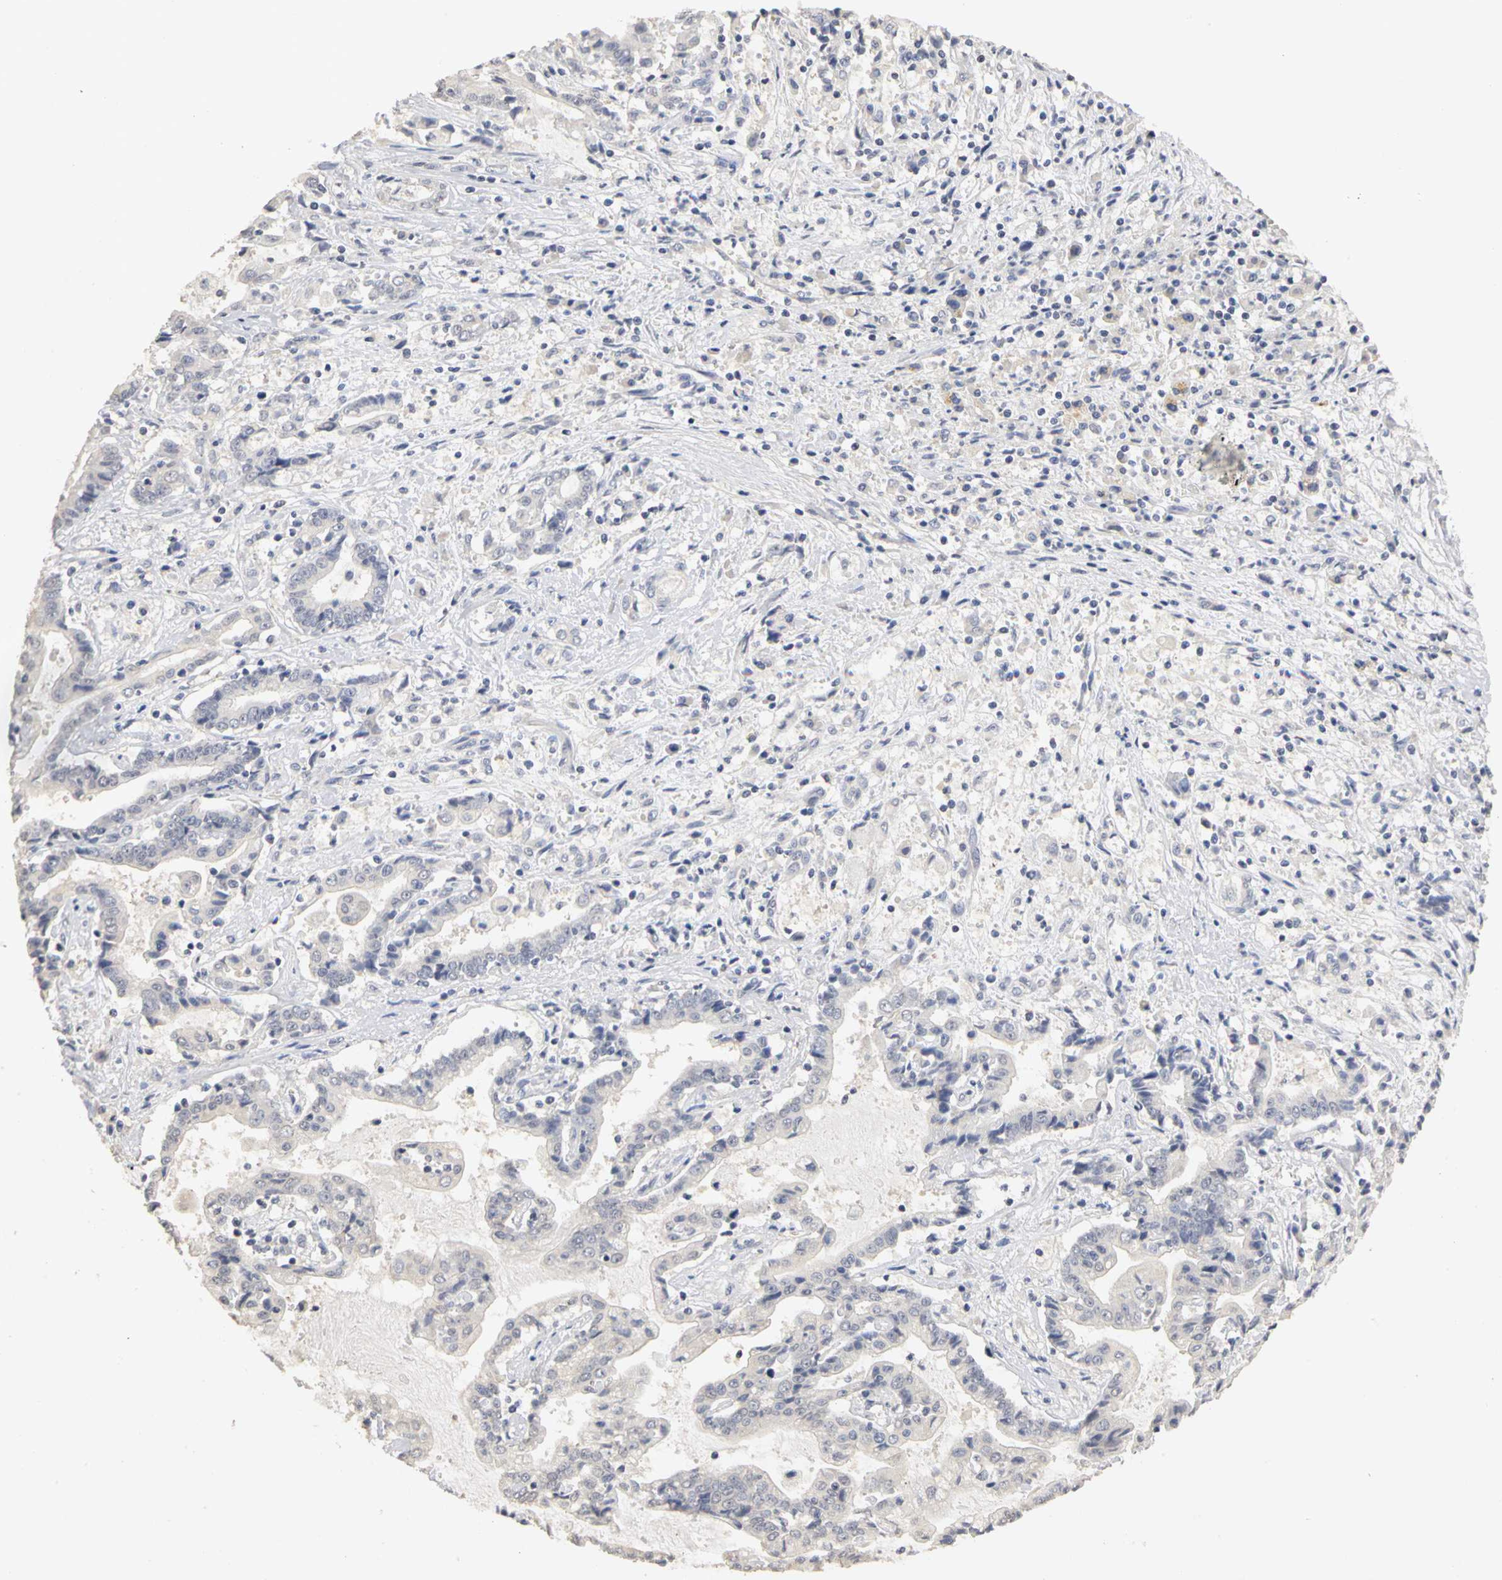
{"staining": {"intensity": "negative", "quantity": "none", "location": "none"}, "tissue": "liver cancer", "cell_type": "Tumor cells", "image_type": "cancer", "snomed": [{"axis": "morphology", "description": "Cholangiocarcinoma"}, {"axis": "topography", "description": "Liver"}], "caption": "High magnification brightfield microscopy of liver cholangiocarcinoma stained with DAB (brown) and counterstained with hematoxylin (blue): tumor cells show no significant expression.", "gene": "PGR", "patient": {"sex": "male", "age": 57}}